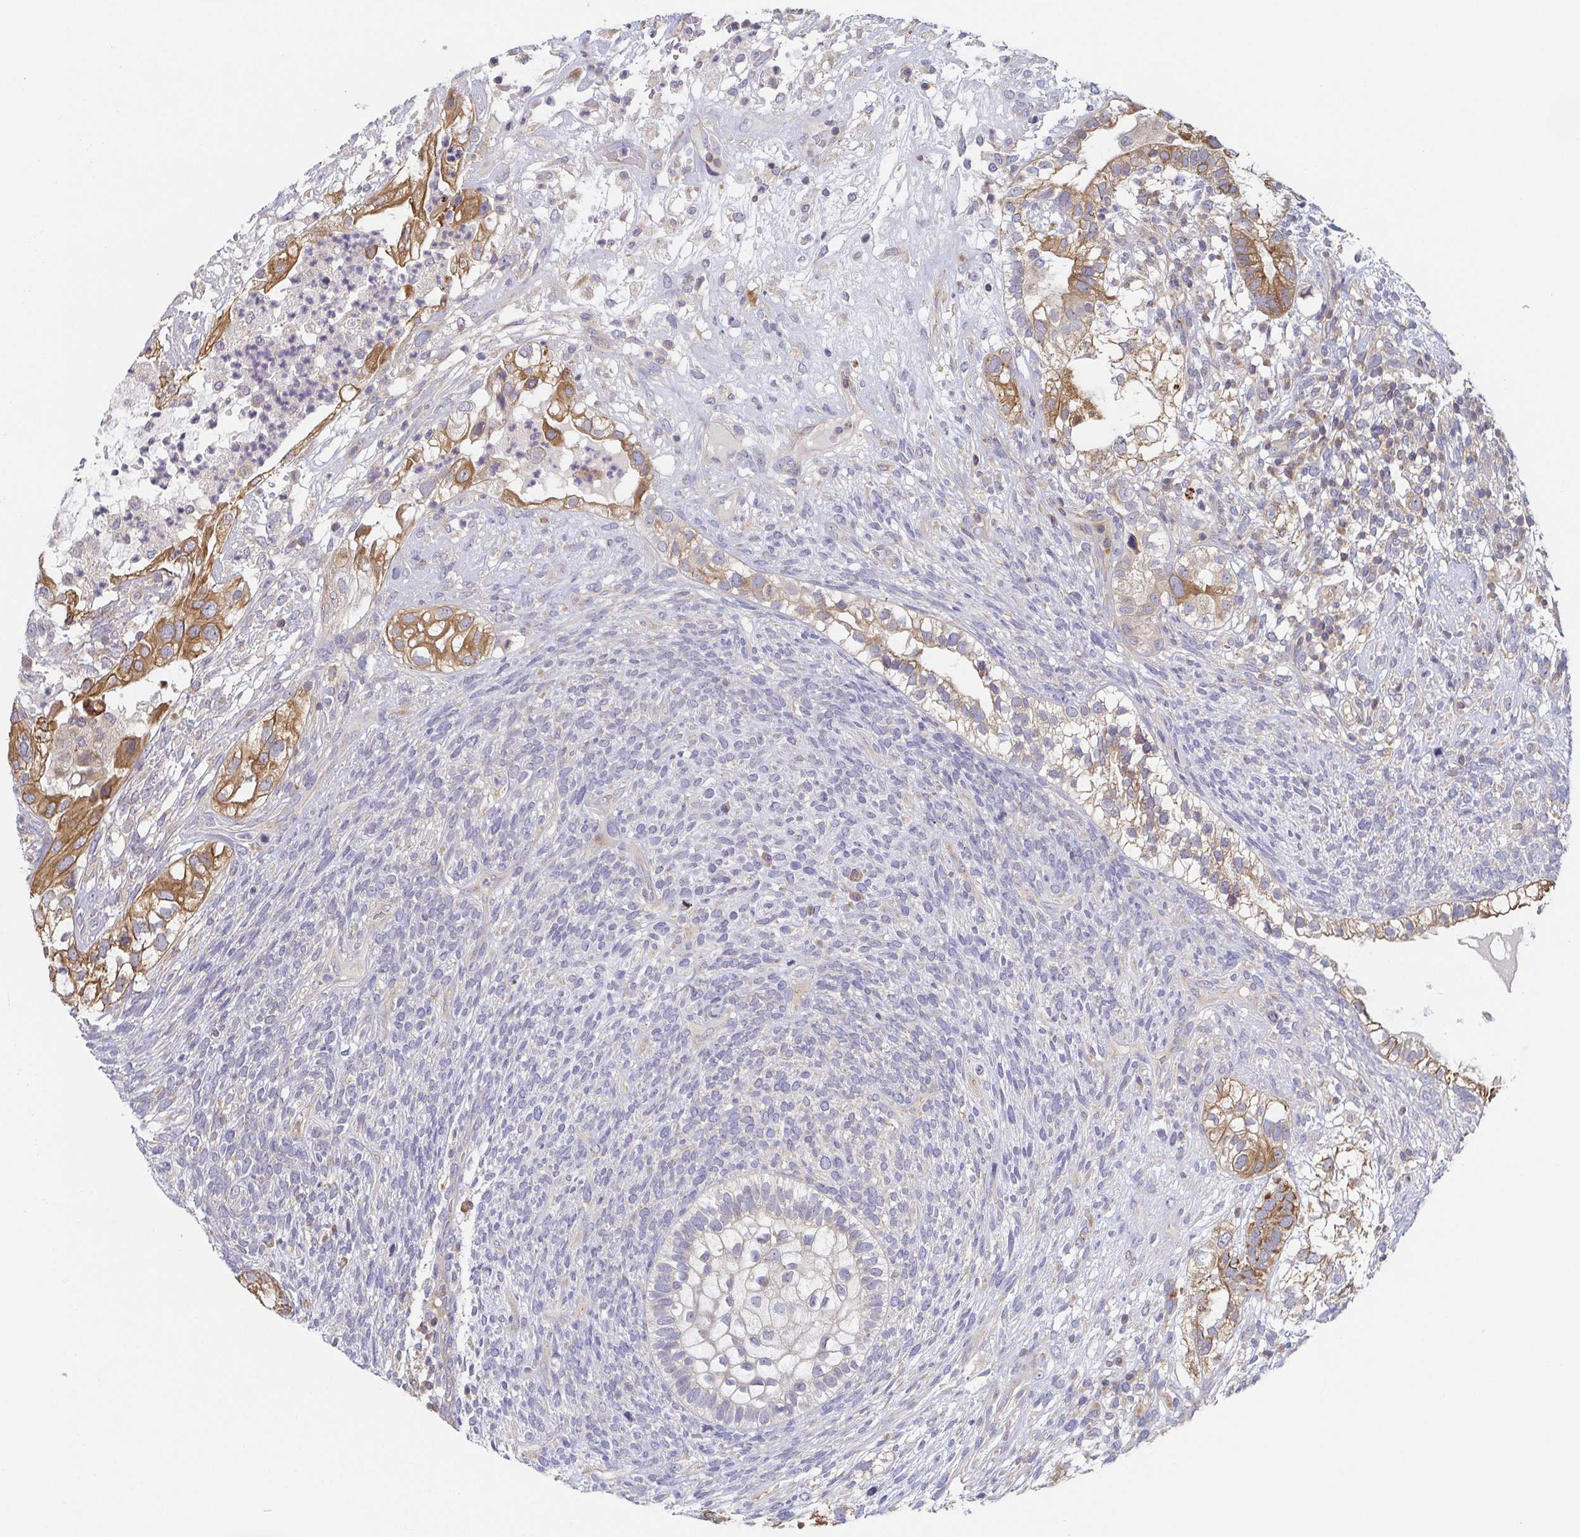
{"staining": {"intensity": "moderate", "quantity": "25%-75%", "location": "cytoplasmic/membranous"}, "tissue": "testis cancer", "cell_type": "Tumor cells", "image_type": "cancer", "snomed": [{"axis": "morphology", "description": "Seminoma, NOS"}, {"axis": "morphology", "description": "Carcinoma, Embryonal, NOS"}, {"axis": "topography", "description": "Testis"}], "caption": "Protein staining by immunohistochemistry exhibits moderate cytoplasmic/membranous positivity in about 25%-75% of tumor cells in testis seminoma.", "gene": "TUFT1", "patient": {"sex": "male", "age": 41}}